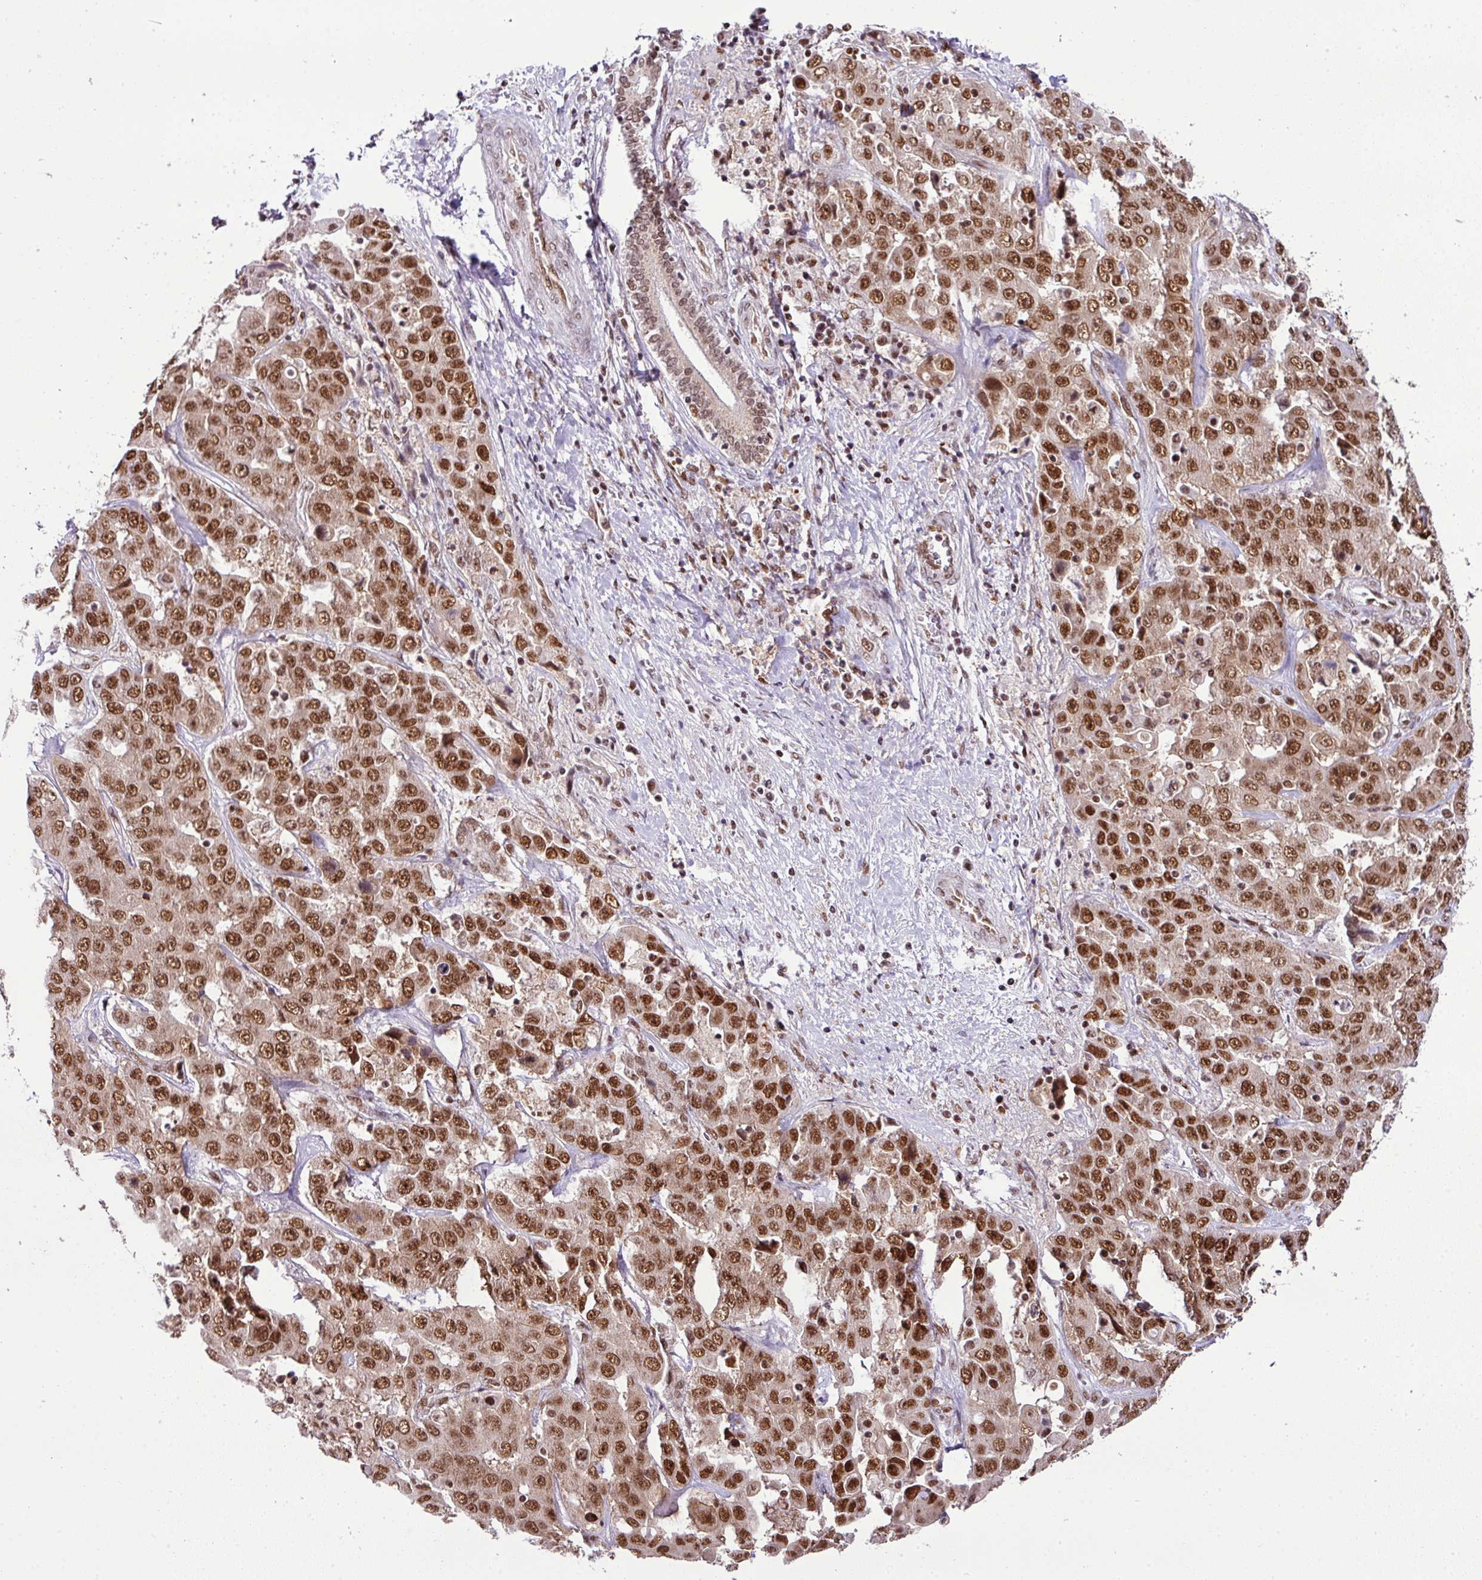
{"staining": {"intensity": "moderate", "quantity": ">75%", "location": "nuclear"}, "tissue": "liver cancer", "cell_type": "Tumor cells", "image_type": "cancer", "snomed": [{"axis": "morphology", "description": "Cholangiocarcinoma"}, {"axis": "topography", "description": "Liver"}], "caption": "IHC of liver cancer exhibits medium levels of moderate nuclear staining in approximately >75% of tumor cells.", "gene": "PGAP4", "patient": {"sex": "female", "age": 52}}